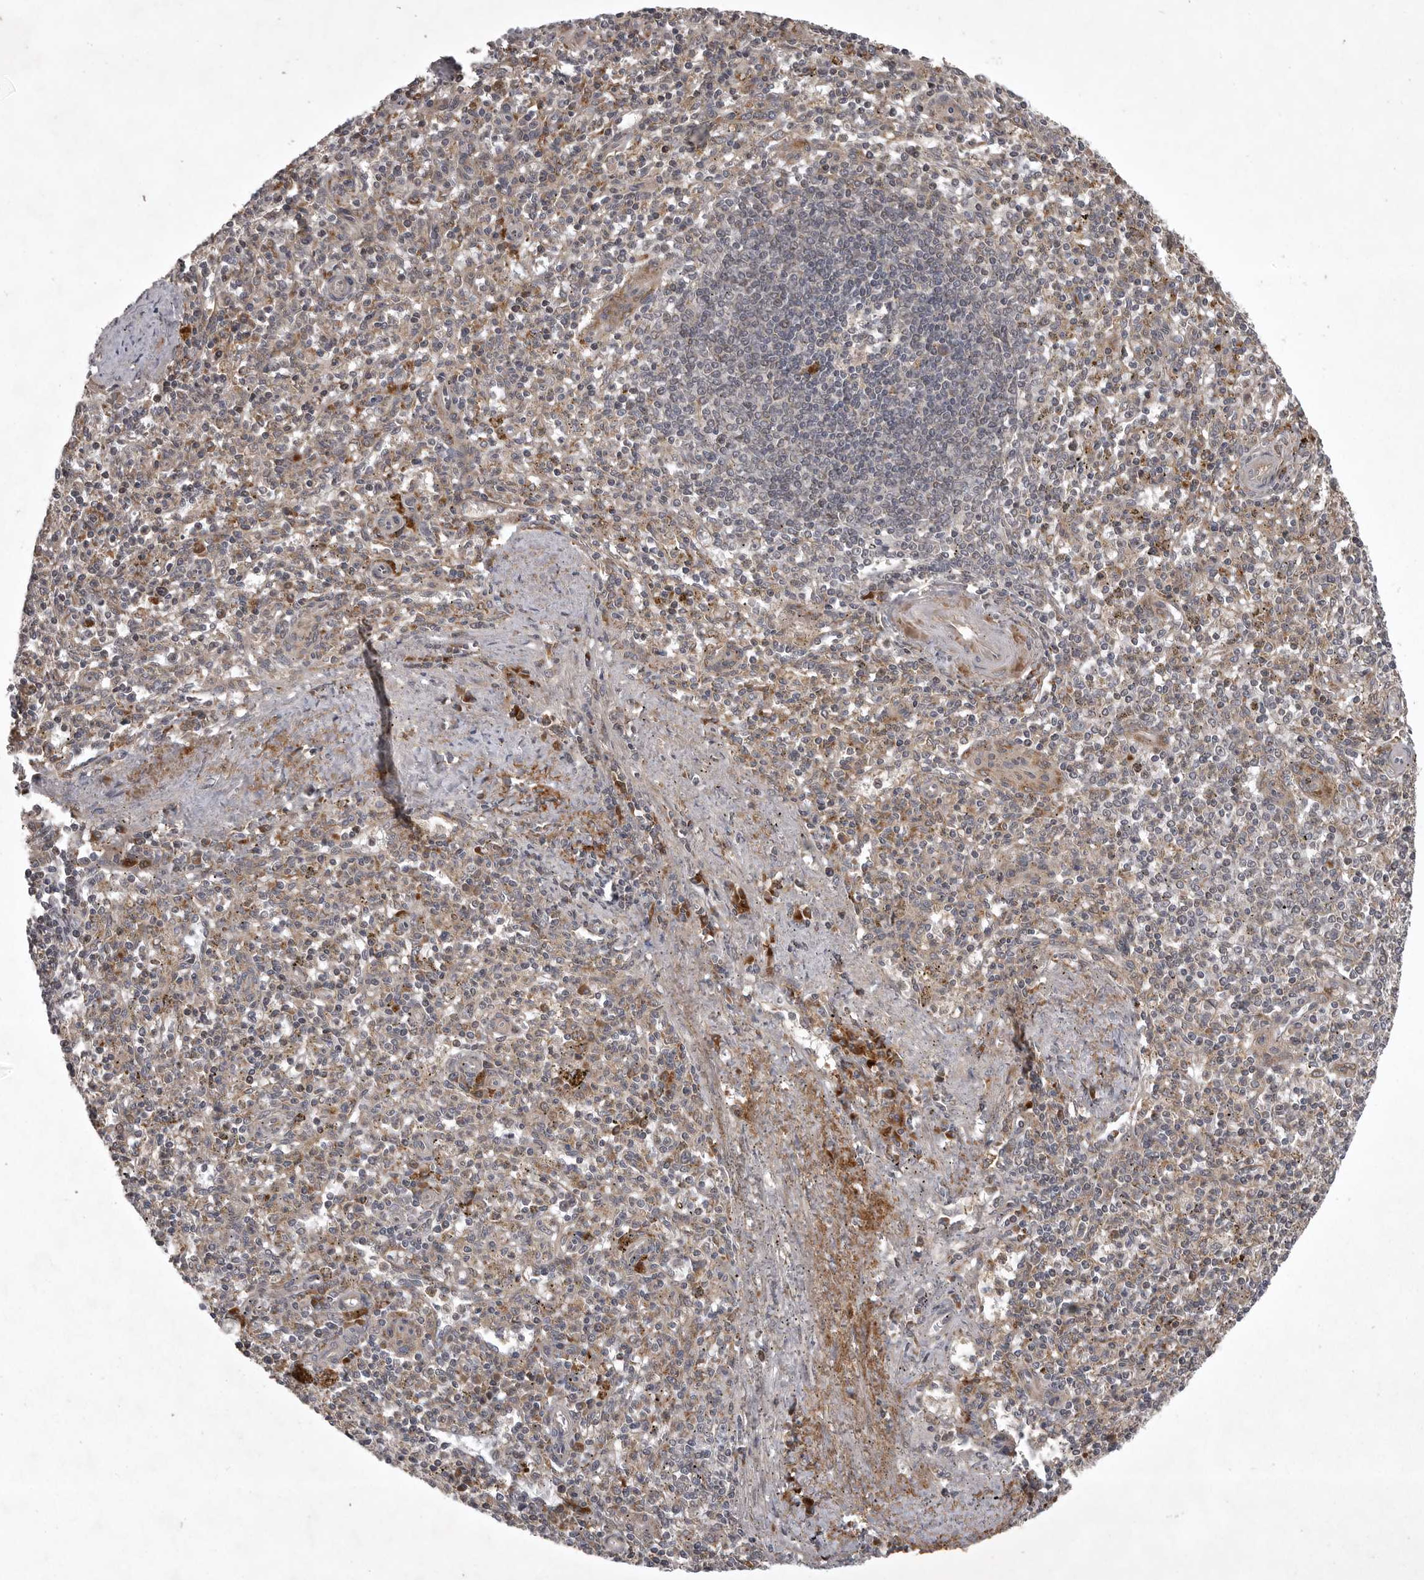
{"staining": {"intensity": "weak", "quantity": "25%-75%", "location": "cytoplasmic/membranous"}, "tissue": "spleen", "cell_type": "Cells in red pulp", "image_type": "normal", "snomed": [{"axis": "morphology", "description": "Normal tissue, NOS"}, {"axis": "topography", "description": "Spleen"}], "caption": "Approximately 25%-75% of cells in red pulp in benign human spleen demonstrate weak cytoplasmic/membranous protein expression as visualized by brown immunohistochemical staining.", "gene": "GPR31", "patient": {"sex": "male", "age": 72}}